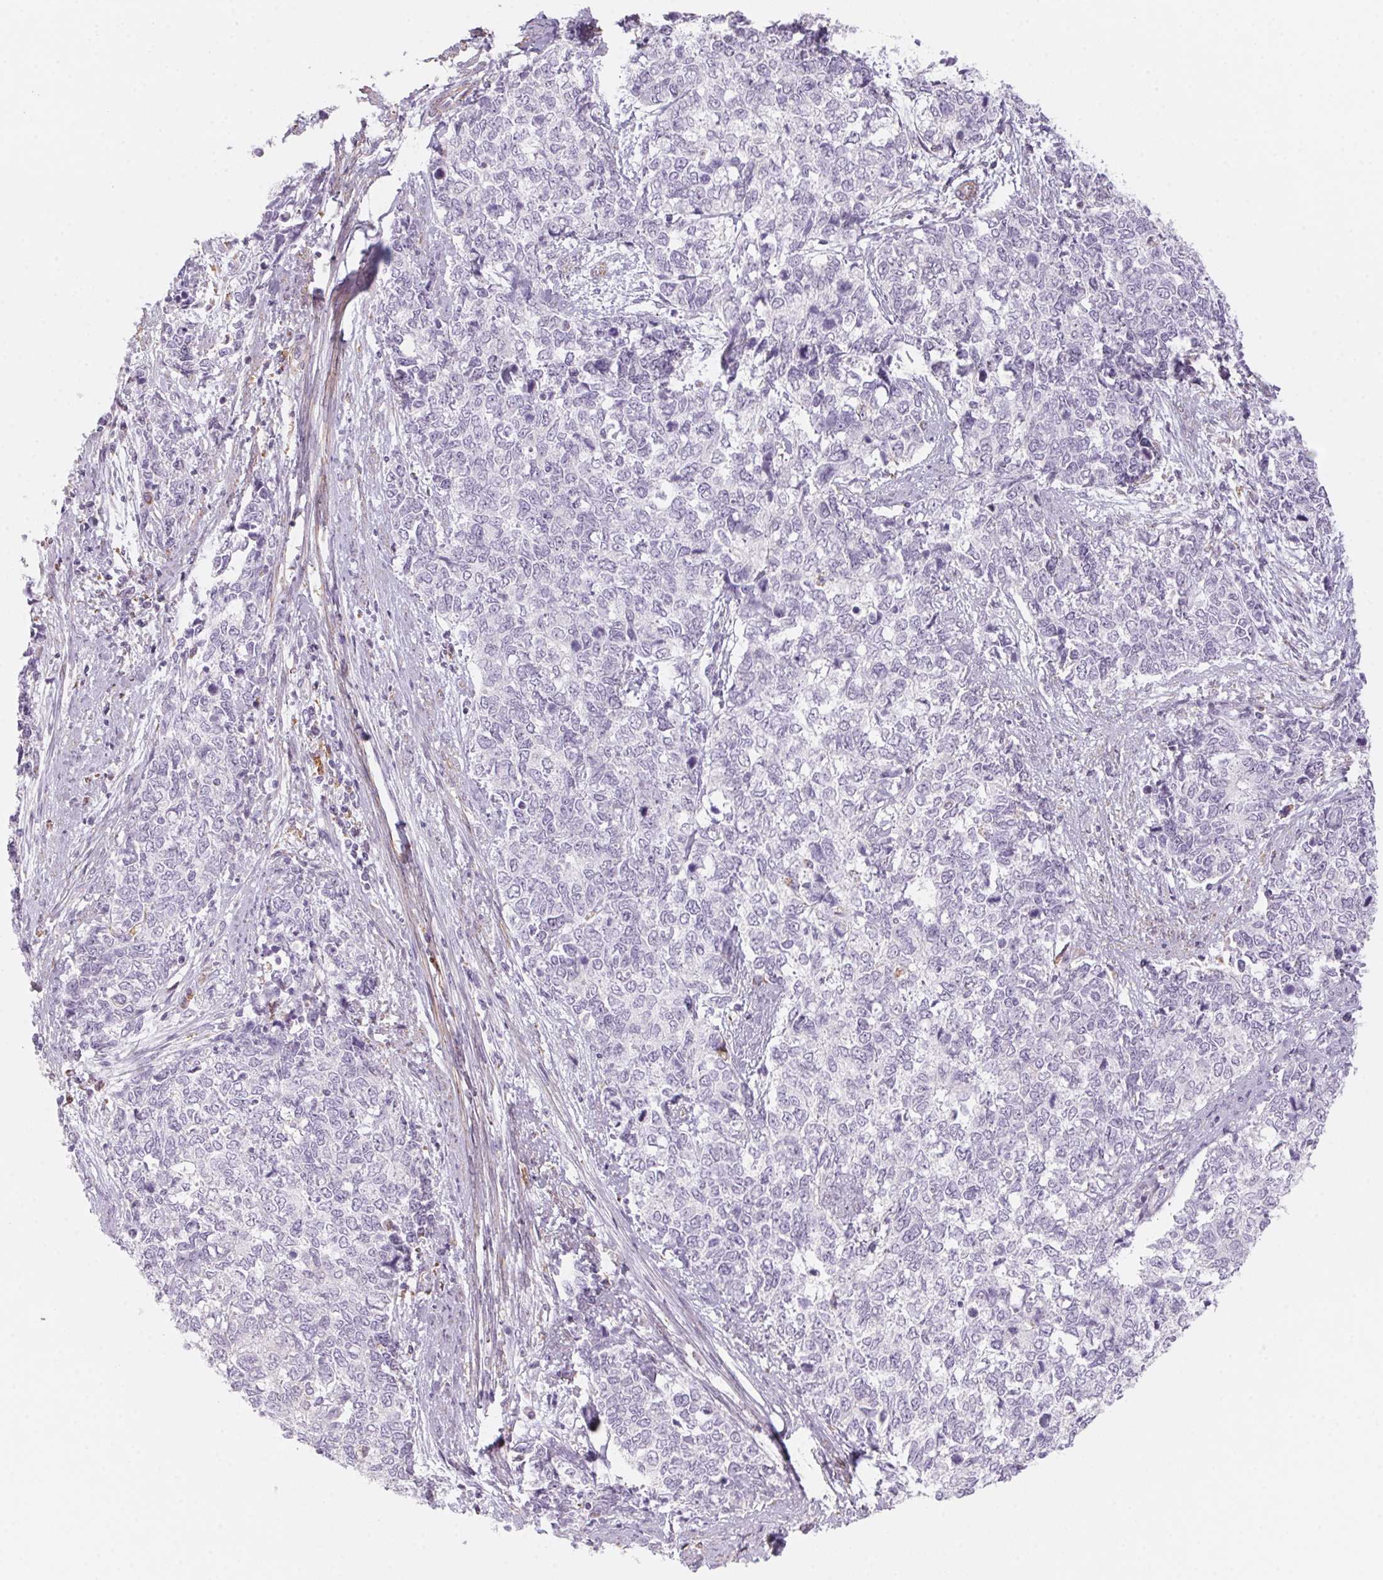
{"staining": {"intensity": "negative", "quantity": "none", "location": "none"}, "tissue": "cervical cancer", "cell_type": "Tumor cells", "image_type": "cancer", "snomed": [{"axis": "morphology", "description": "Adenocarcinoma, NOS"}, {"axis": "topography", "description": "Cervix"}], "caption": "DAB (3,3'-diaminobenzidine) immunohistochemical staining of cervical adenocarcinoma shows no significant expression in tumor cells. (Brightfield microscopy of DAB (3,3'-diaminobenzidine) IHC at high magnification).", "gene": "PRPH", "patient": {"sex": "female", "age": 63}}